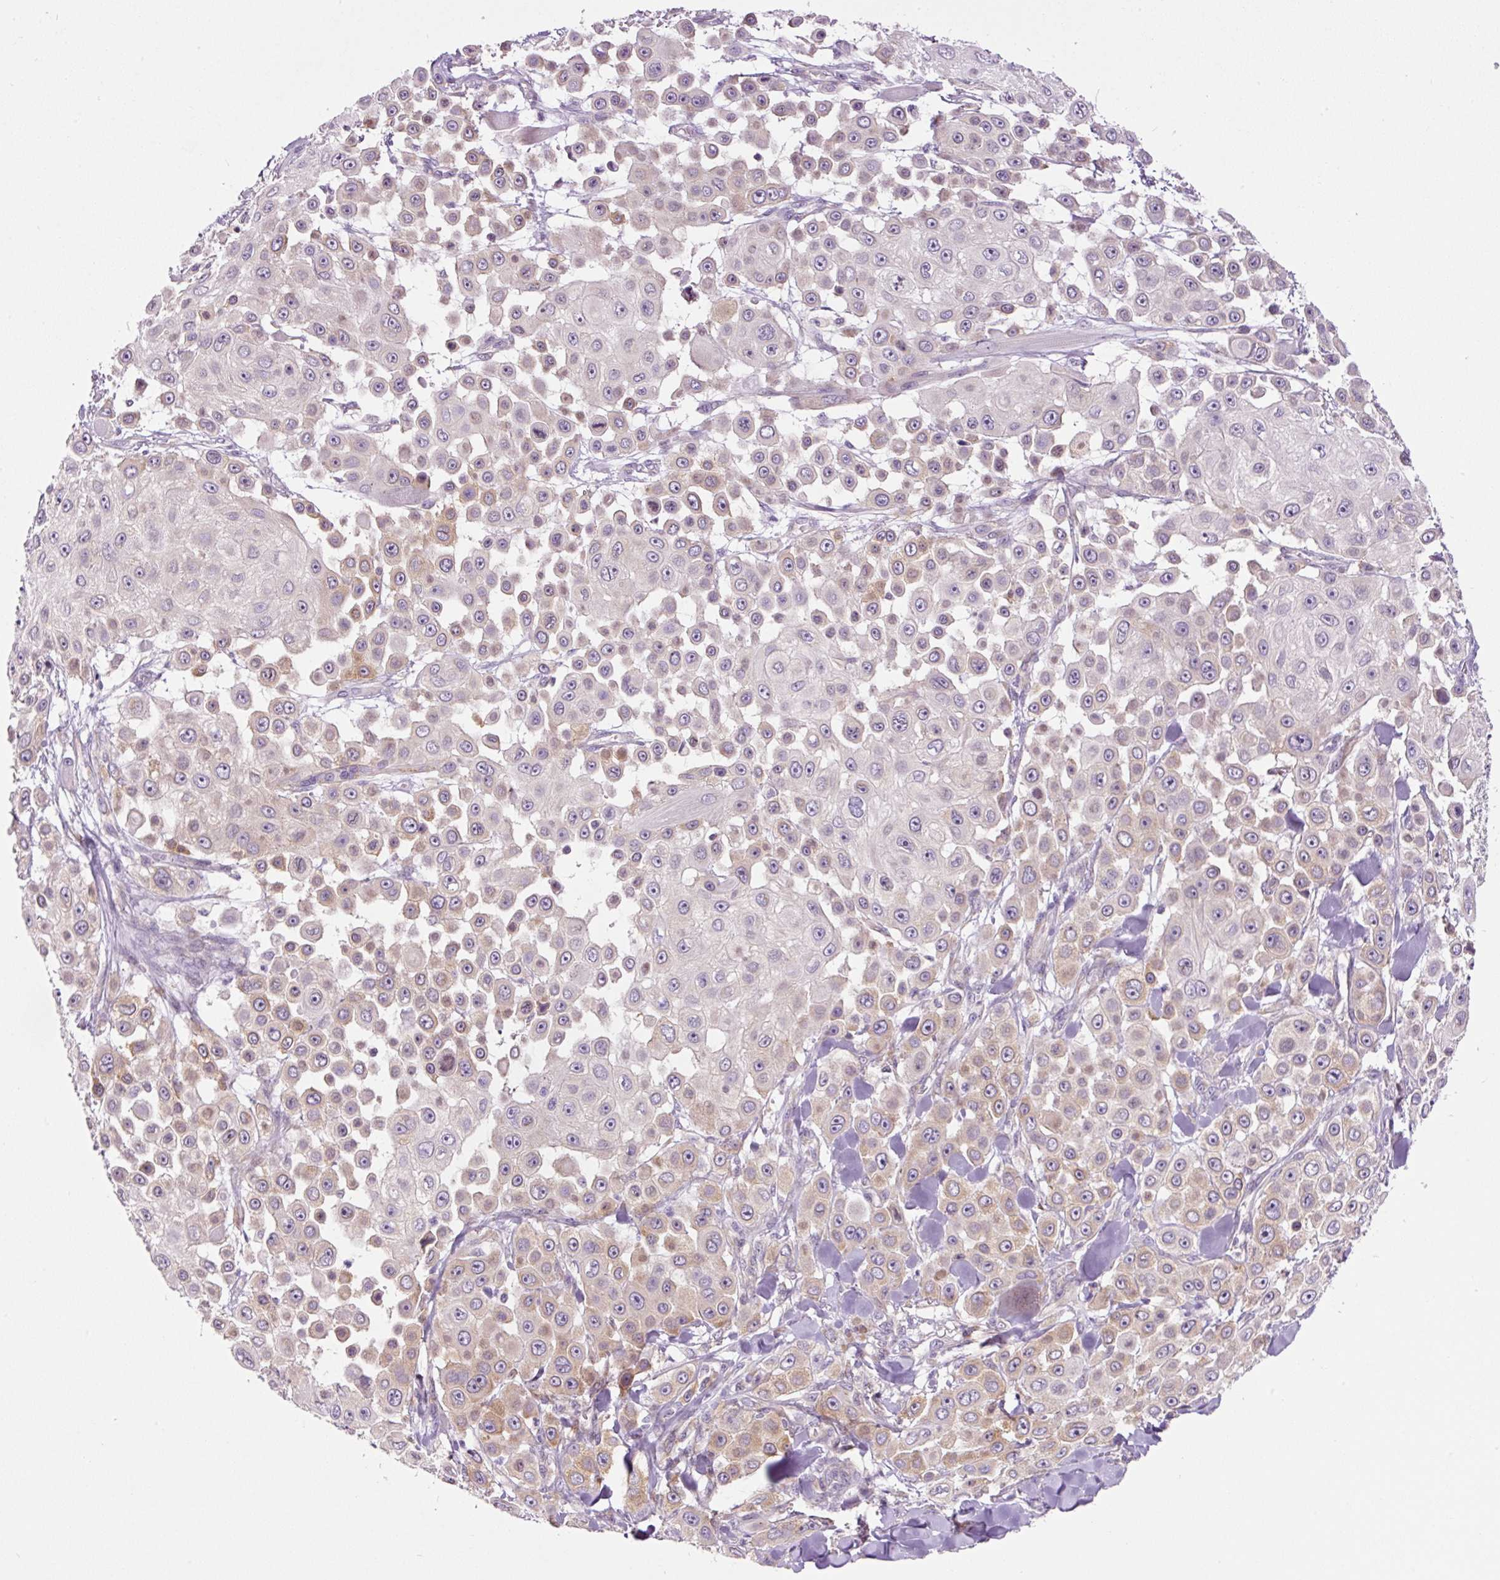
{"staining": {"intensity": "weak", "quantity": "<25%", "location": "cytoplasmic/membranous"}, "tissue": "skin cancer", "cell_type": "Tumor cells", "image_type": "cancer", "snomed": [{"axis": "morphology", "description": "Squamous cell carcinoma, NOS"}, {"axis": "topography", "description": "Skin"}], "caption": "Micrograph shows no significant protein positivity in tumor cells of squamous cell carcinoma (skin).", "gene": "RPL41", "patient": {"sex": "male", "age": 67}}